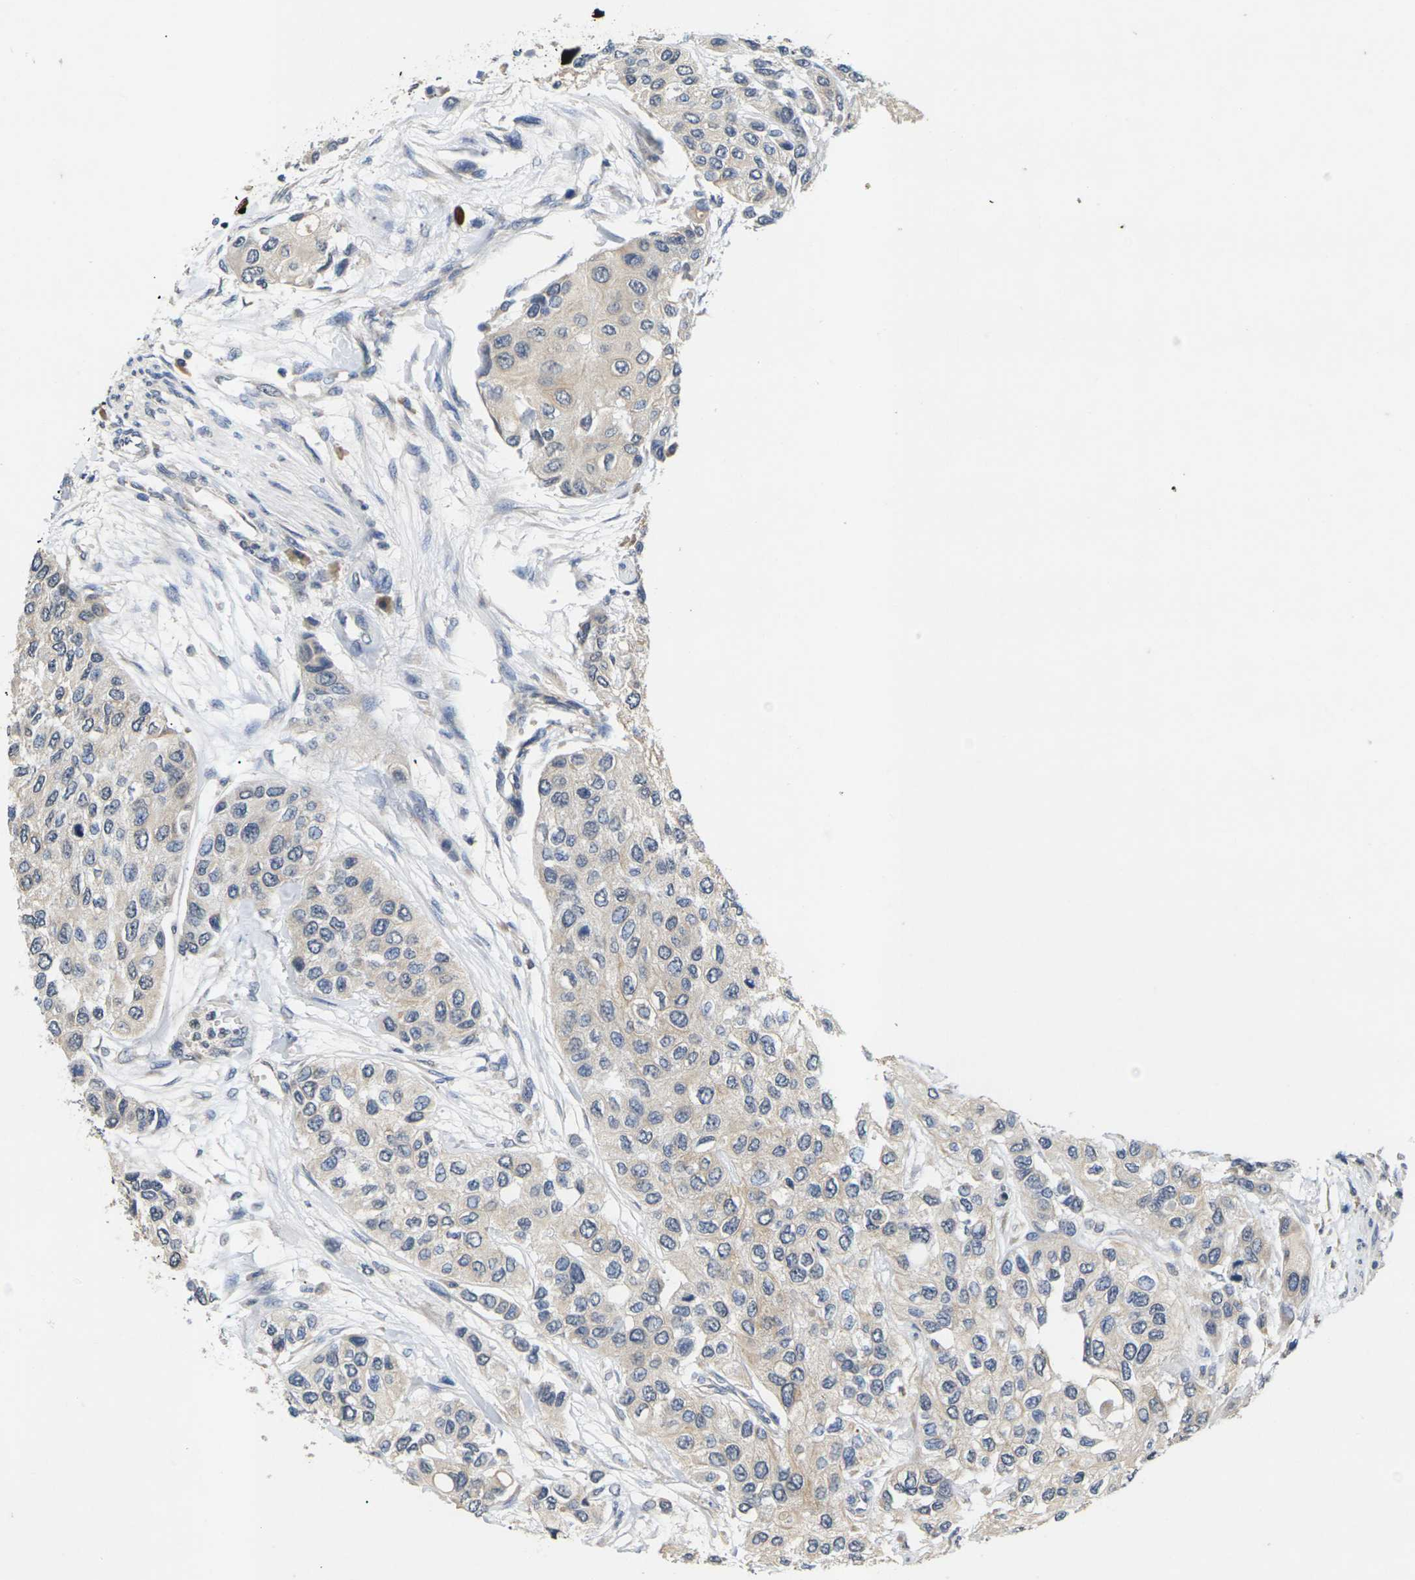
{"staining": {"intensity": "negative", "quantity": "none", "location": "none"}, "tissue": "urothelial cancer", "cell_type": "Tumor cells", "image_type": "cancer", "snomed": [{"axis": "morphology", "description": "Urothelial carcinoma, High grade"}, {"axis": "topography", "description": "Urinary bladder"}], "caption": "Histopathology image shows no significant protein staining in tumor cells of urothelial carcinoma (high-grade). Nuclei are stained in blue.", "gene": "SLC2A2", "patient": {"sex": "female", "age": 56}}